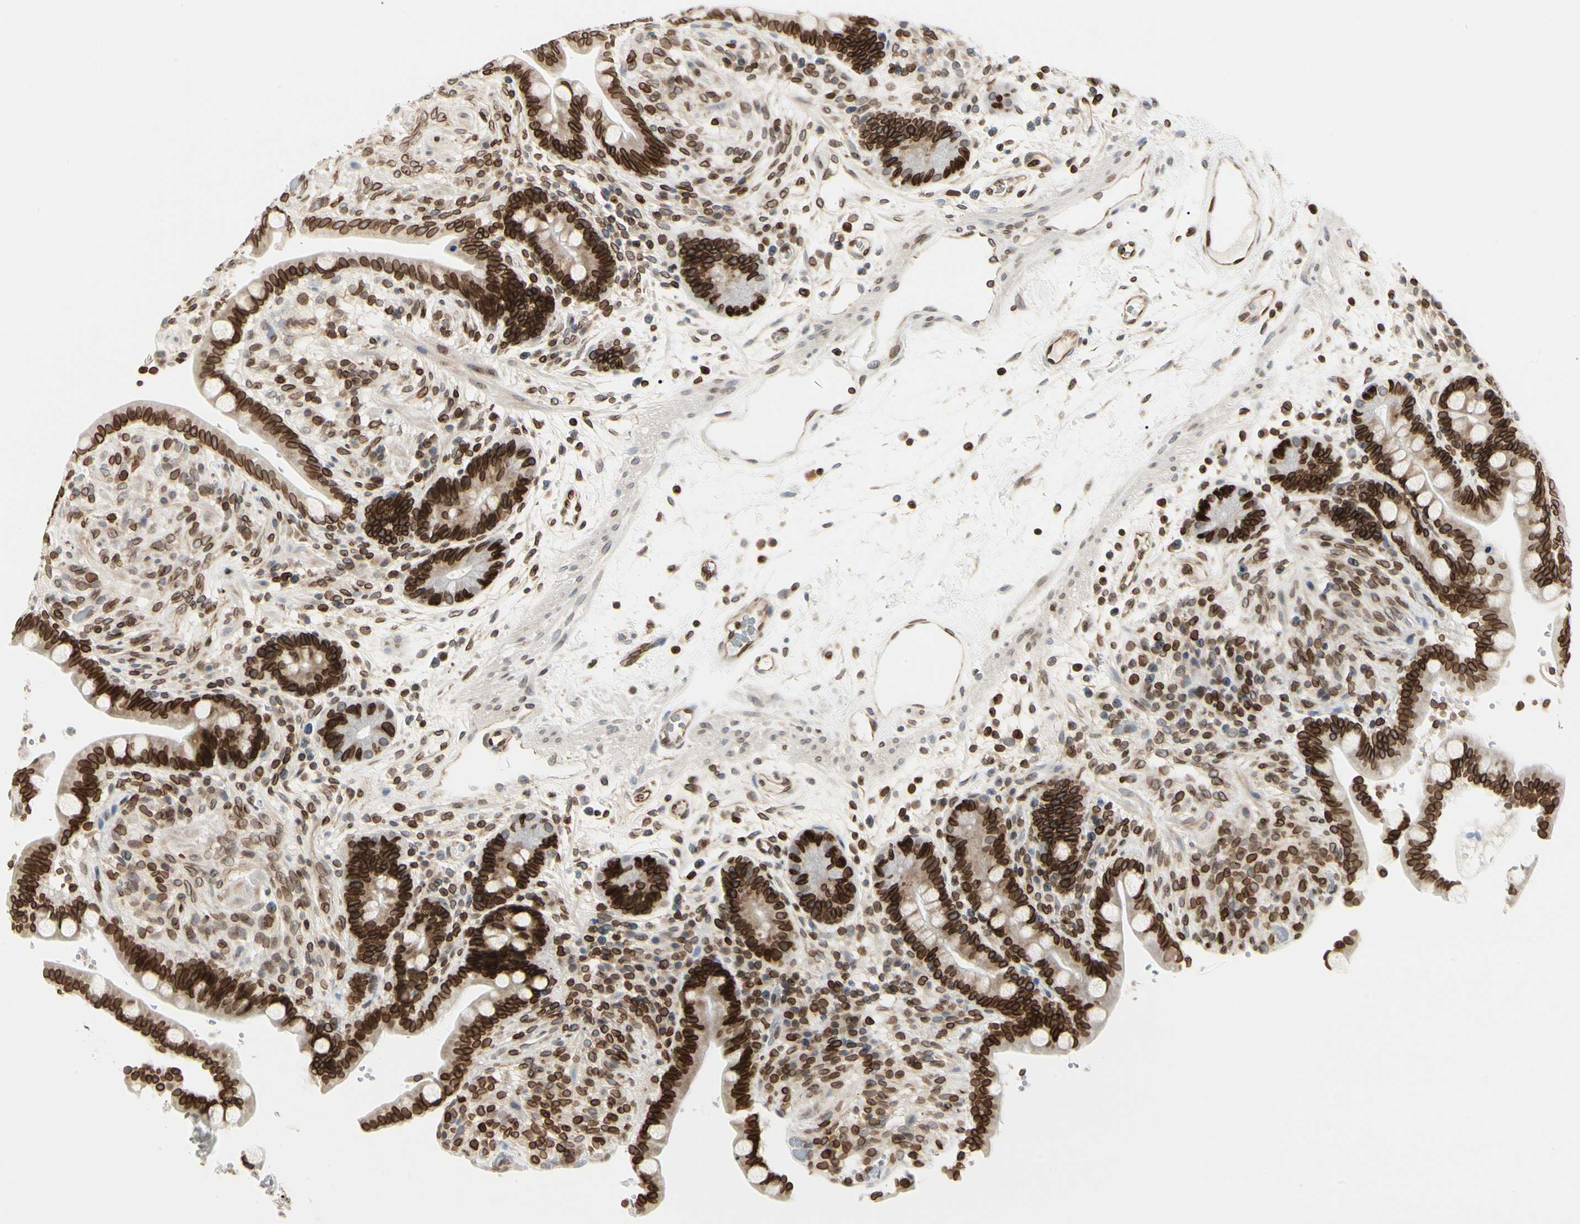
{"staining": {"intensity": "strong", "quantity": ">75%", "location": "nuclear"}, "tissue": "colon", "cell_type": "Endothelial cells", "image_type": "normal", "snomed": [{"axis": "morphology", "description": "Normal tissue, NOS"}, {"axis": "topography", "description": "Colon"}], "caption": "Approximately >75% of endothelial cells in benign human colon exhibit strong nuclear protein staining as visualized by brown immunohistochemical staining.", "gene": "TMPO", "patient": {"sex": "male", "age": 73}}